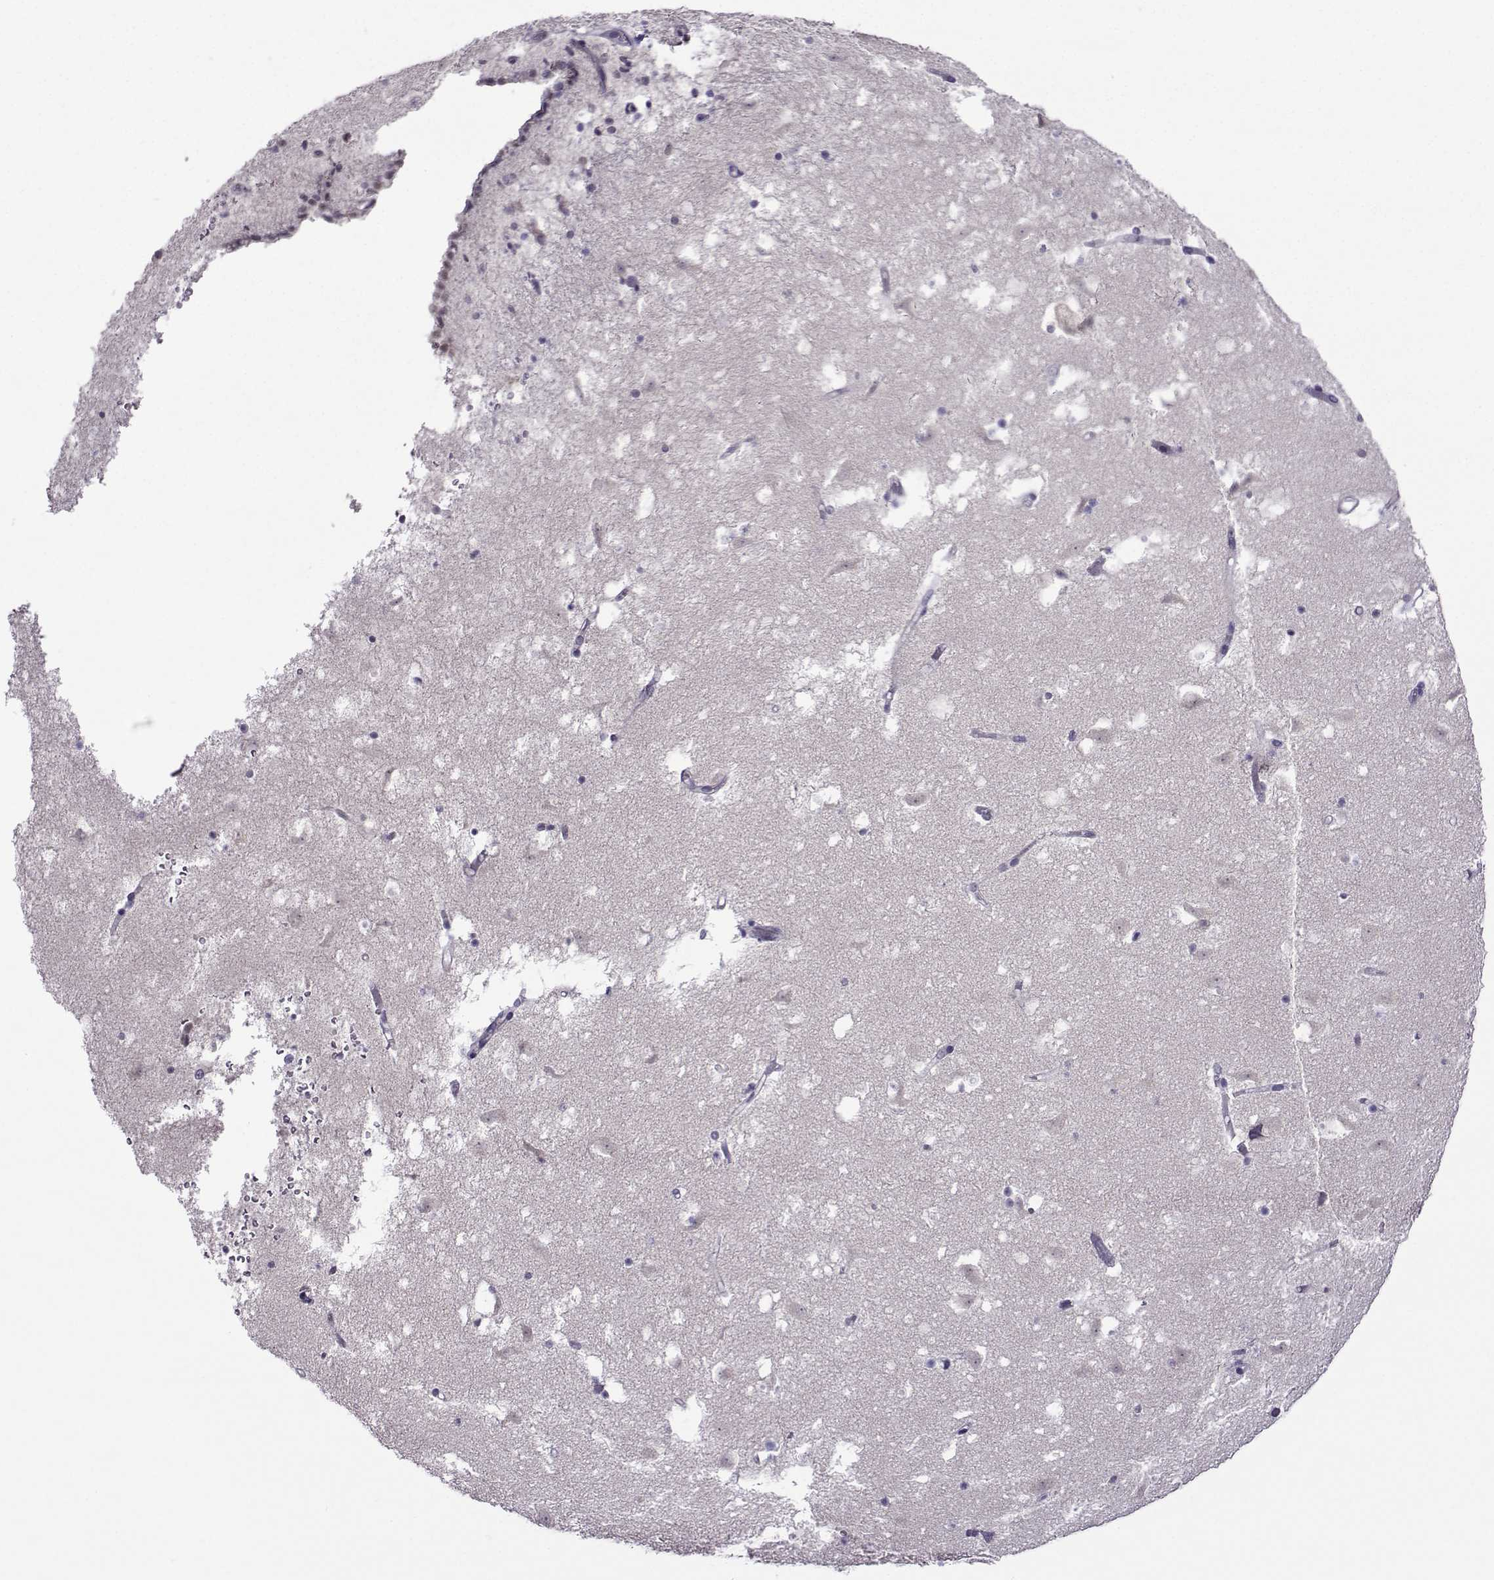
{"staining": {"intensity": "negative", "quantity": "none", "location": "none"}, "tissue": "caudate", "cell_type": "Glial cells", "image_type": "normal", "snomed": [{"axis": "morphology", "description": "Normal tissue, NOS"}, {"axis": "topography", "description": "Lateral ventricle wall"}], "caption": "Micrograph shows no significant protein positivity in glial cells of benign caudate. (Stains: DAB immunohistochemistry (IHC) with hematoxylin counter stain, Microscopy: brightfield microscopy at high magnification).", "gene": "DDX20", "patient": {"sex": "female", "age": 42}}